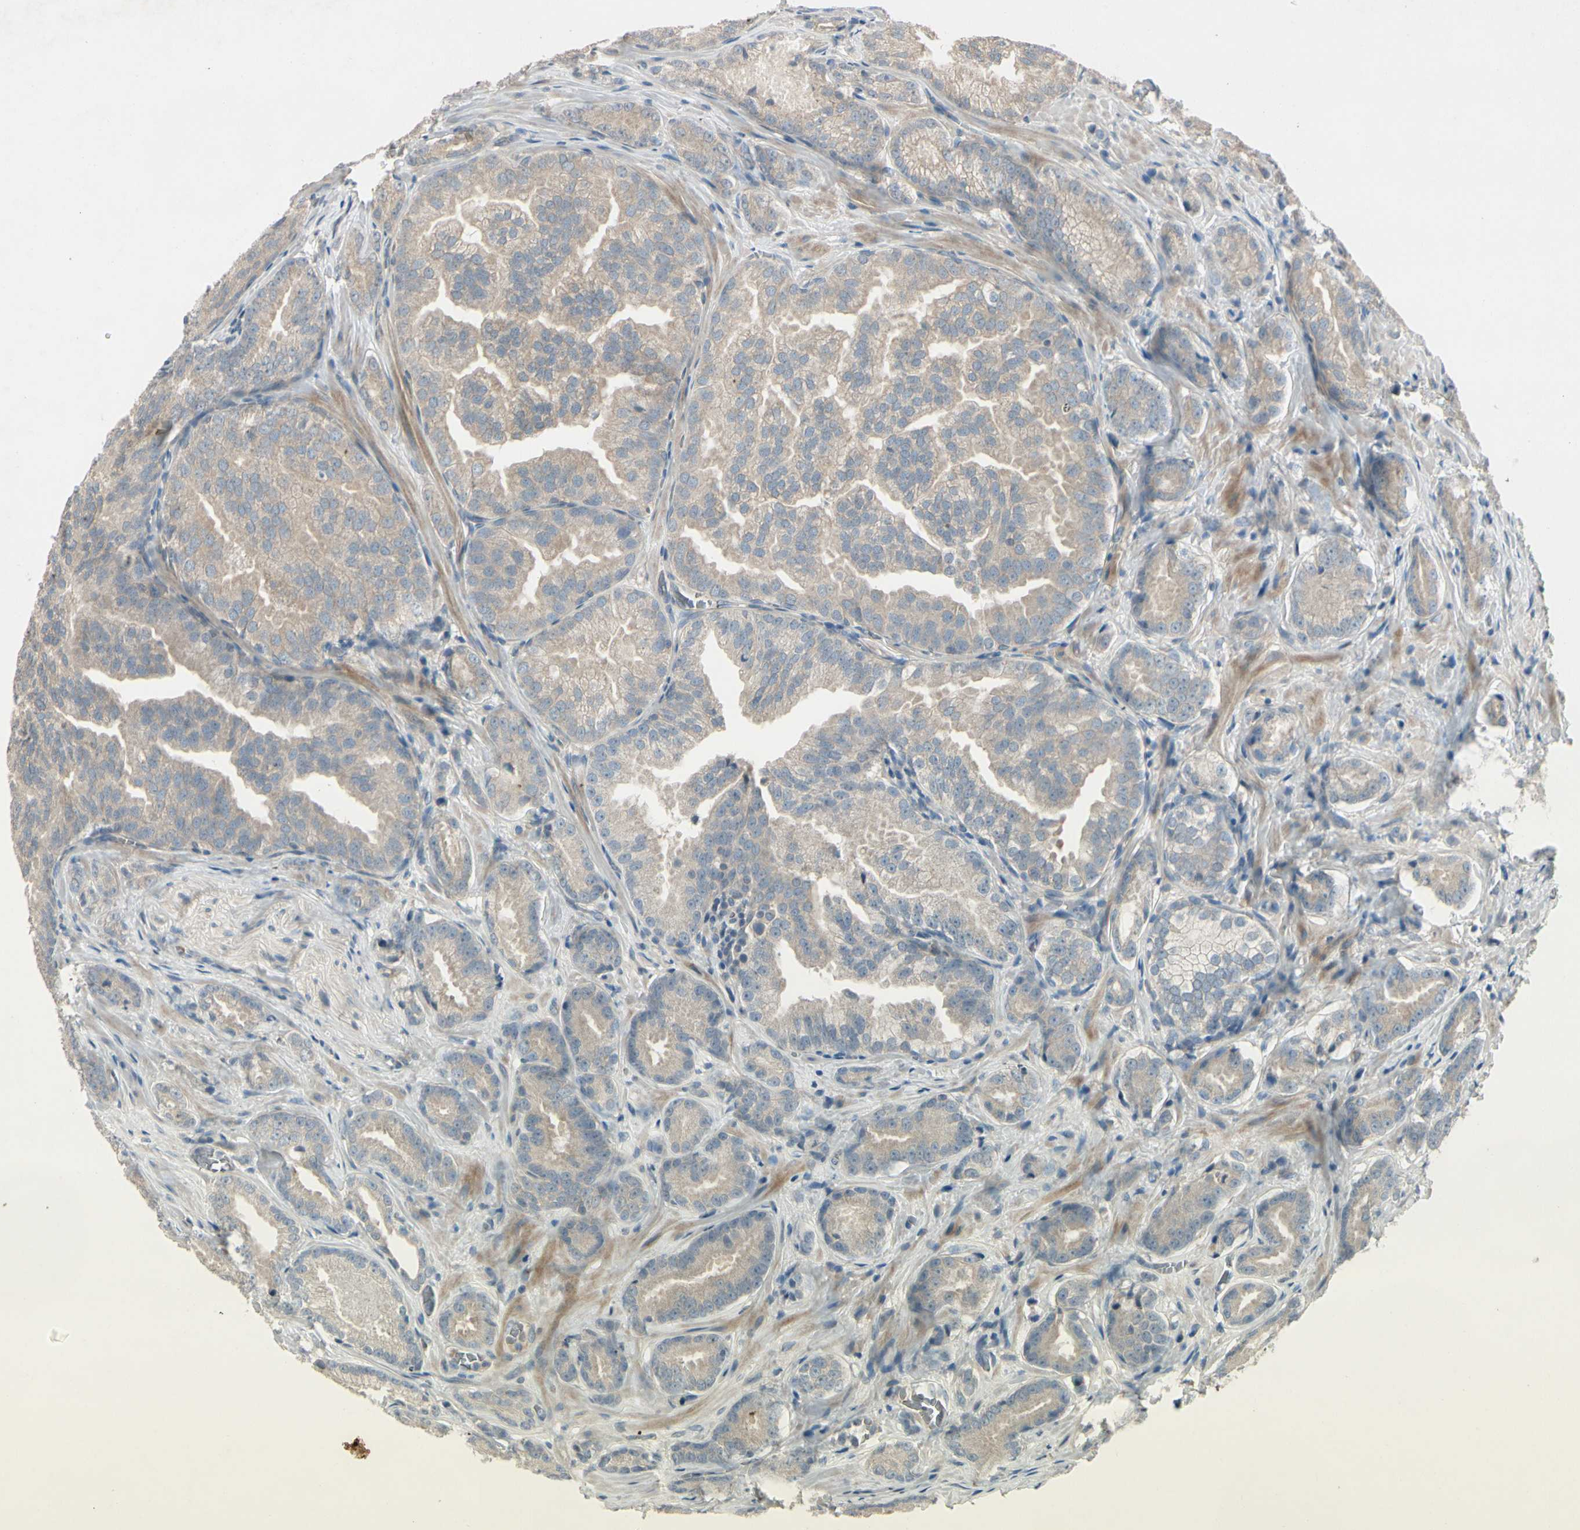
{"staining": {"intensity": "negative", "quantity": "none", "location": "none"}, "tissue": "prostate cancer", "cell_type": "Tumor cells", "image_type": "cancer", "snomed": [{"axis": "morphology", "description": "Adenocarcinoma, High grade"}, {"axis": "topography", "description": "Prostate"}], "caption": "An IHC image of prostate adenocarcinoma (high-grade) is shown. There is no staining in tumor cells of prostate adenocarcinoma (high-grade). Brightfield microscopy of immunohistochemistry stained with DAB (brown) and hematoxylin (blue), captured at high magnification.", "gene": "PPP3CB", "patient": {"sex": "male", "age": 64}}